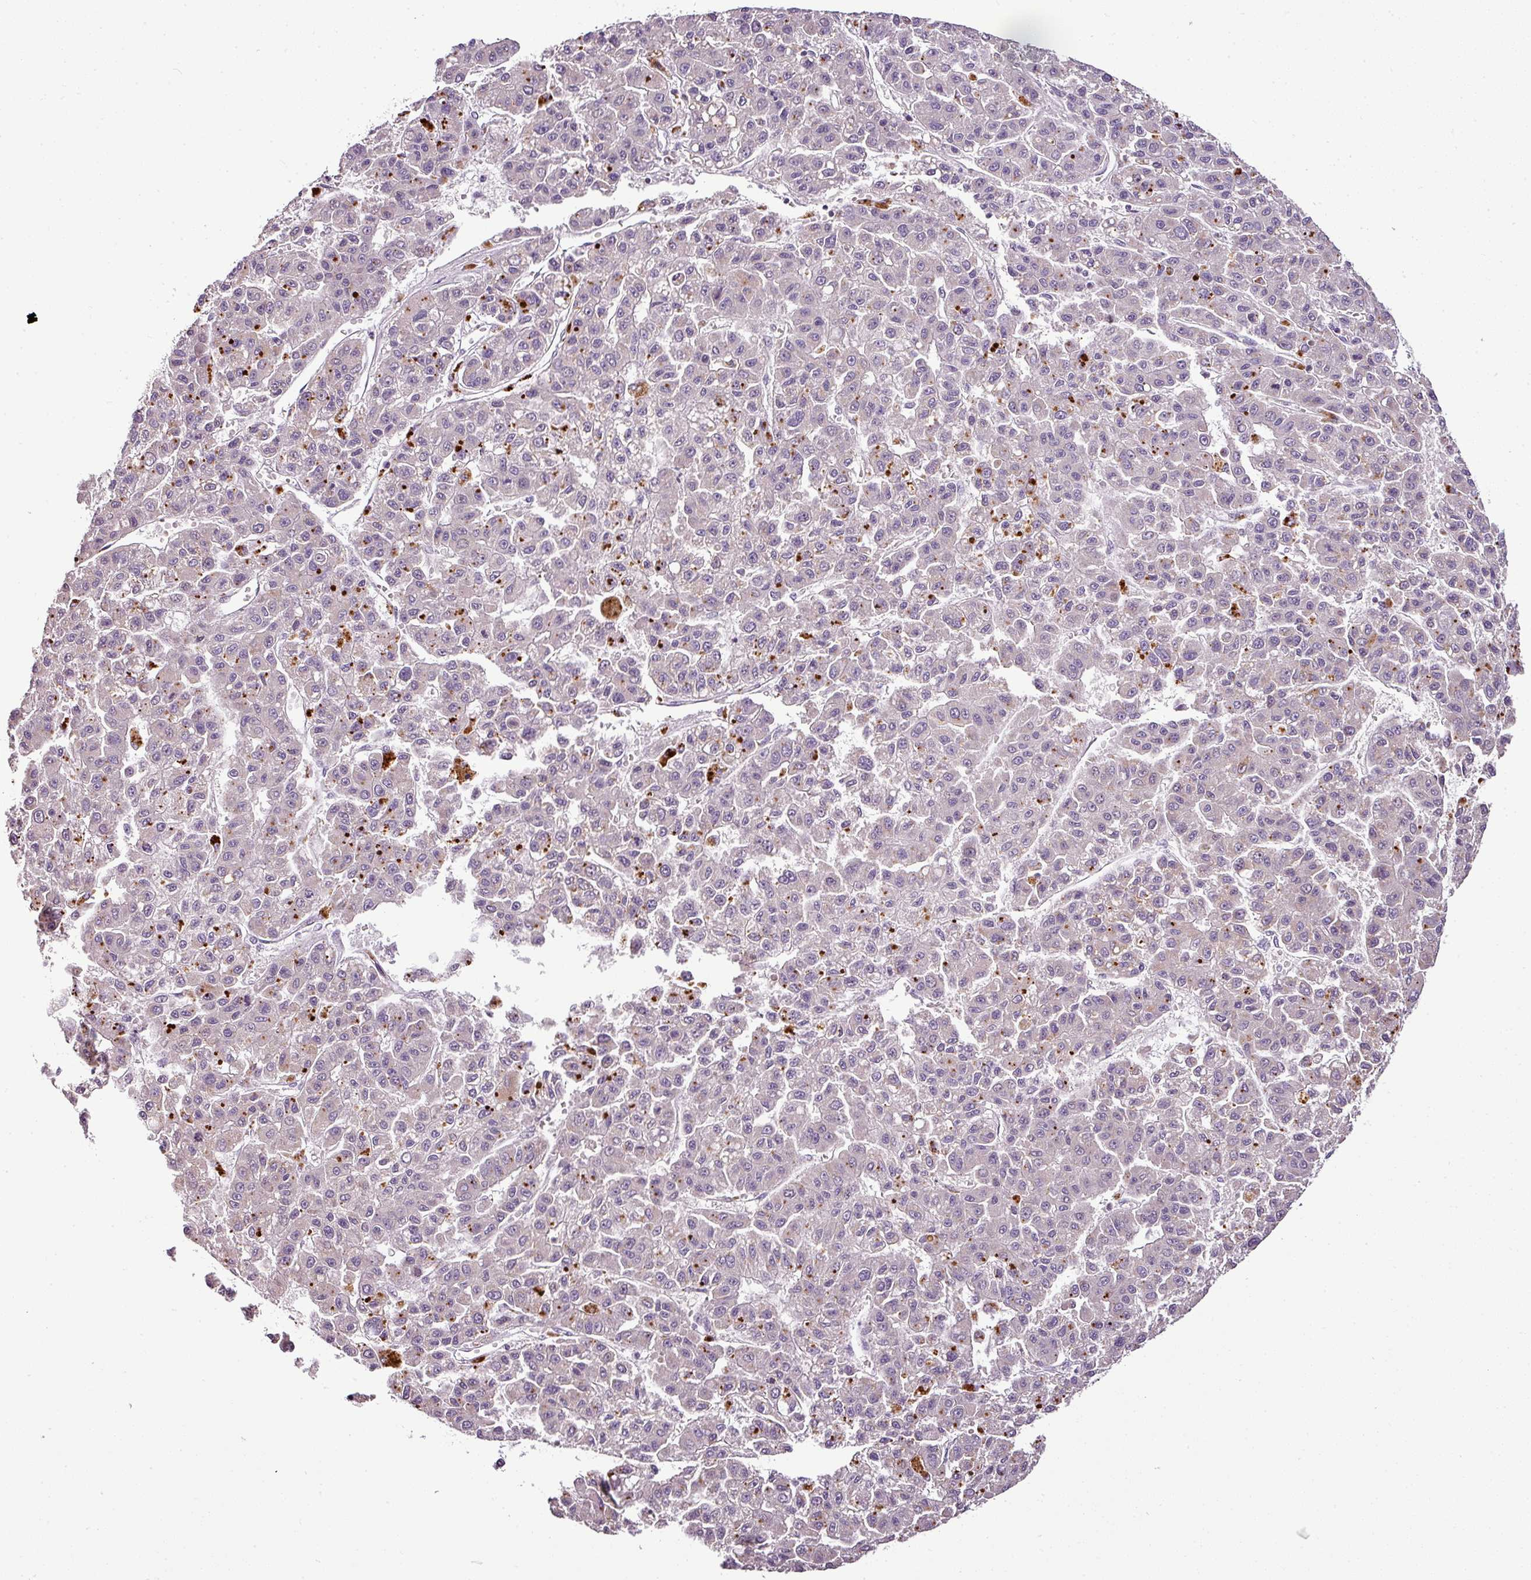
{"staining": {"intensity": "moderate", "quantity": "<25%", "location": "cytoplasmic/membranous"}, "tissue": "liver cancer", "cell_type": "Tumor cells", "image_type": "cancer", "snomed": [{"axis": "morphology", "description": "Carcinoma, Hepatocellular, NOS"}, {"axis": "topography", "description": "Liver"}], "caption": "Liver cancer stained with a brown dye reveals moderate cytoplasmic/membranous positive staining in approximately <25% of tumor cells.", "gene": "TEX30", "patient": {"sex": "male", "age": 70}}